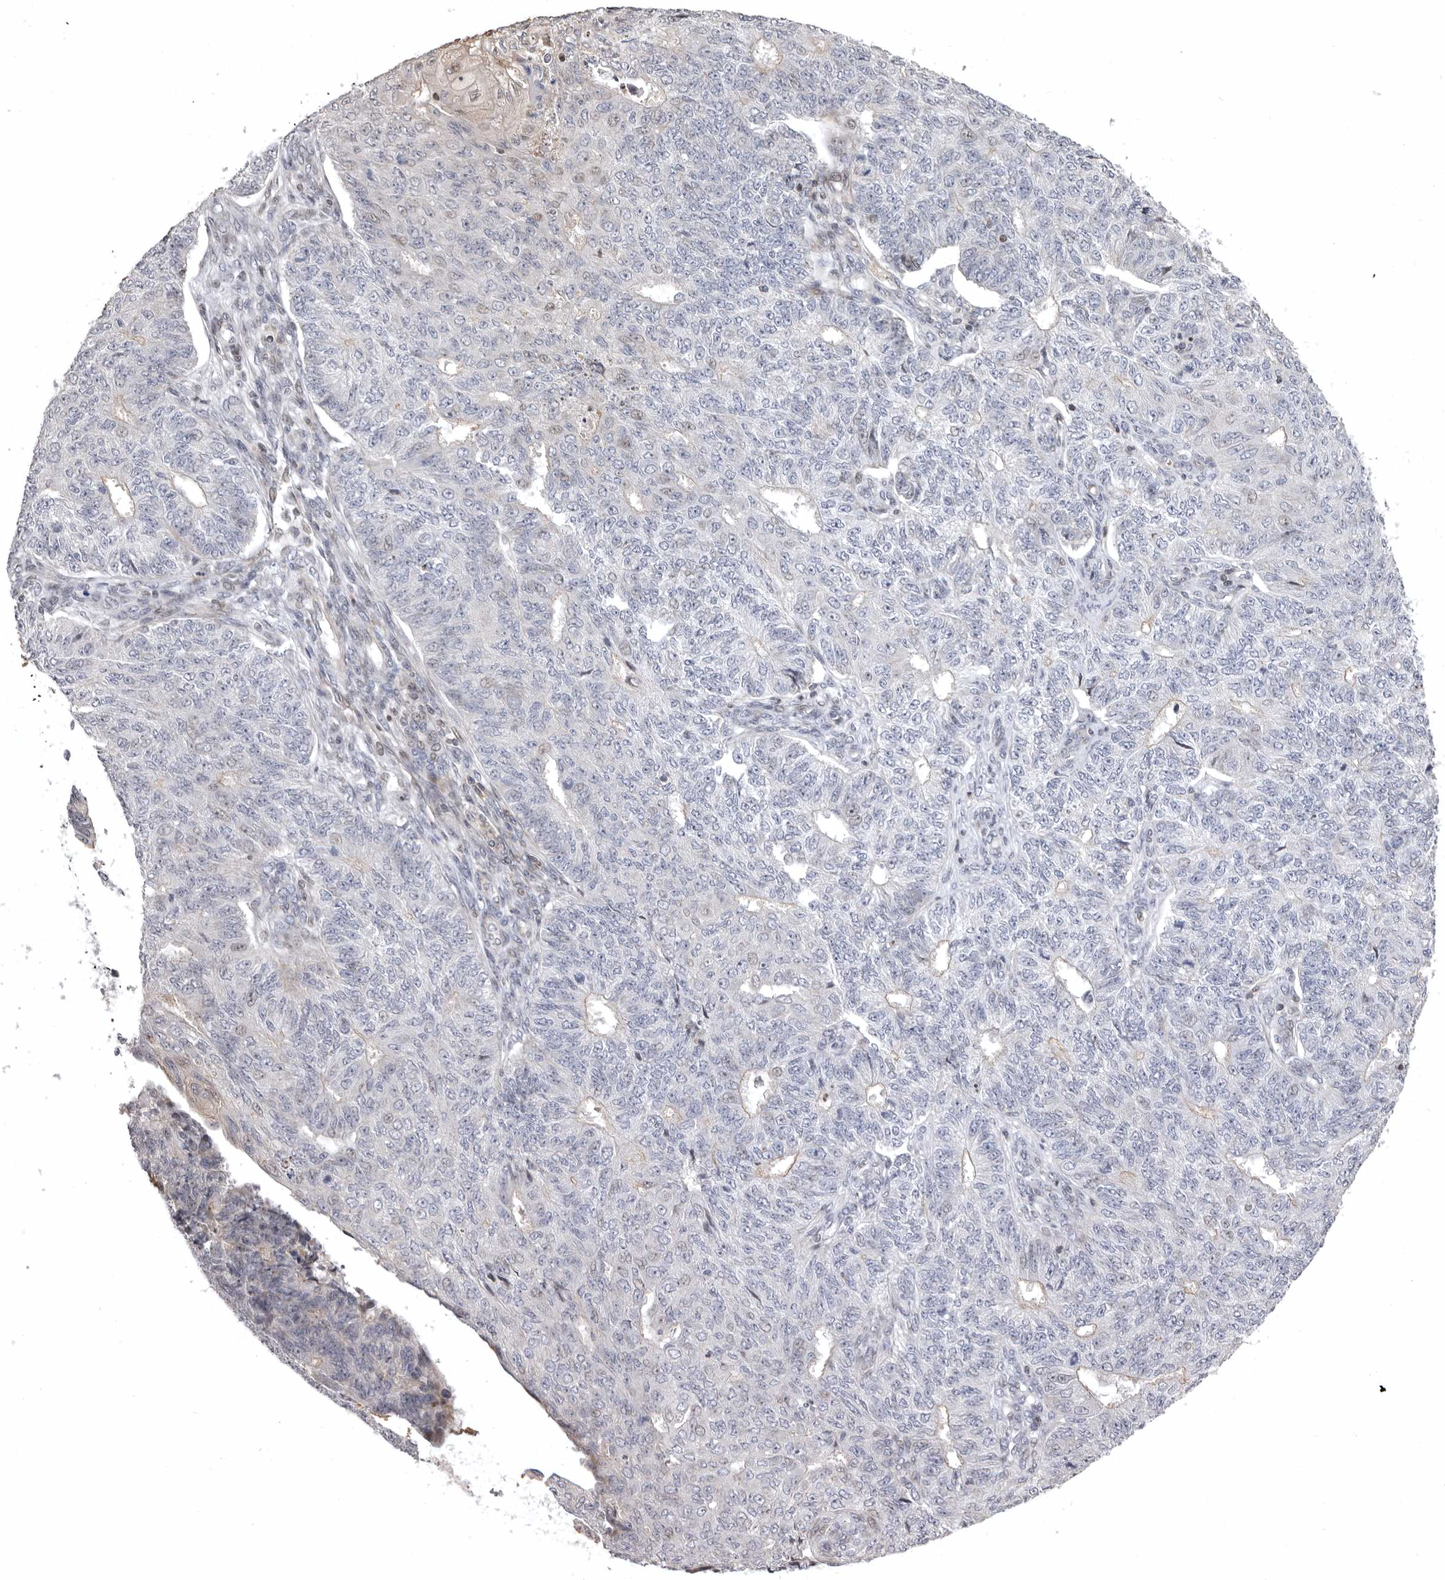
{"staining": {"intensity": "negative", "quantity": "none", "location": "none"}, "tissue": "endometrial cancer", "cell_type": "Tumor cells", "image_type": "cancer", "snomed": [{"axis": "morphology", "description": "Adenocarcinoma, NOS"}, {"axis": "topography", "description": "Endometrium"}], "caption": "IHC photomicrograph of neoplastic tissue: human endometrial adenocarcinoma stained with DAB (3,3'-diaminobenzidine) exhibits no significant protein staining in tumor cells. (DAB (3,3'-diaminobenzidine) IHC visualized using brightfield microscopy, high magnification).", "gene": "AZIN1", "patient": {"sex": "female", "age": 32}}